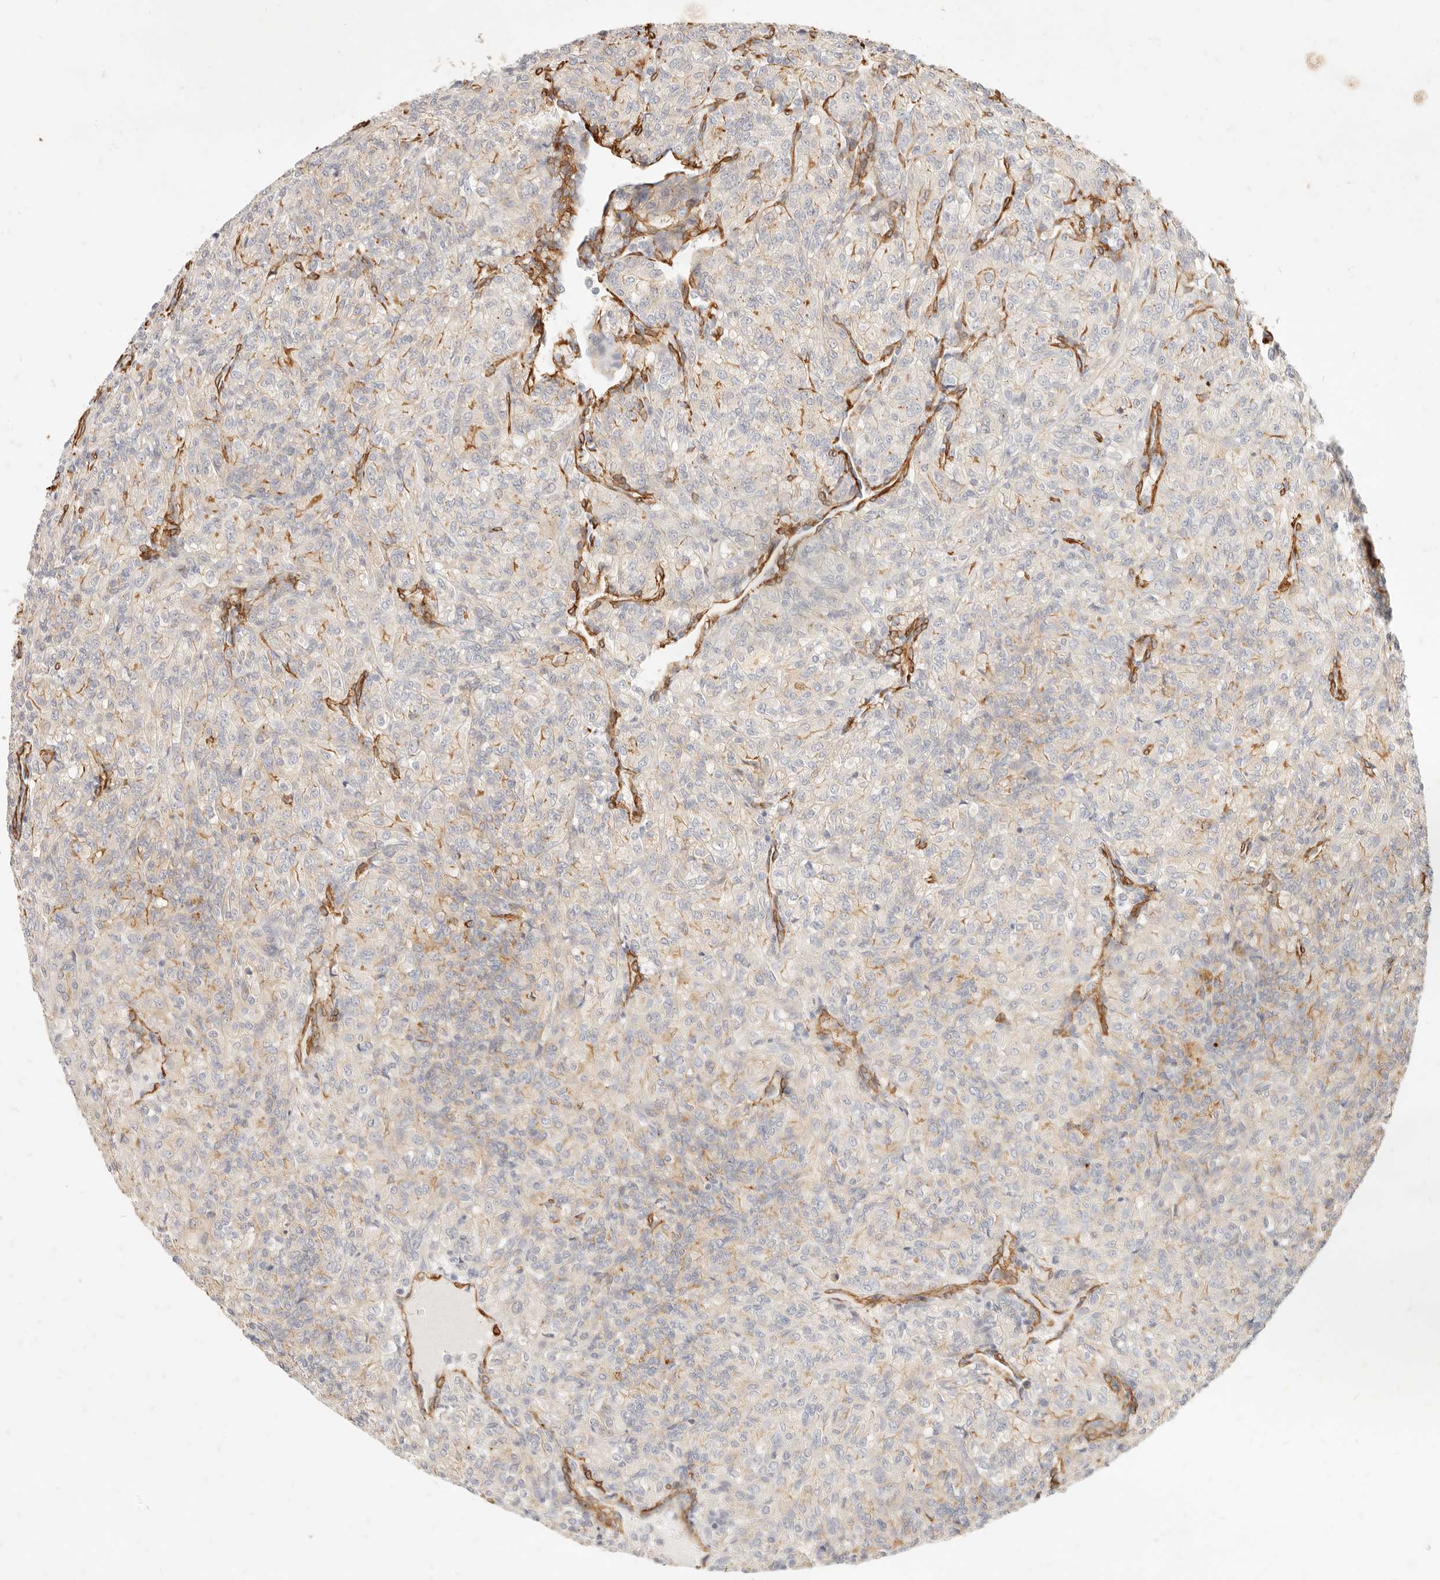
{"staining": {"intensity": "weak", "quantity": "<25%", "location": "cytoplasmic/membranous"}, "tissue": "renal cancer", "cell_type": "Tumor cells", "image_type": "cancer", "snomed": [{"axis": "morphology", "description": "Adenocarcinoma, NOS"}, {"axis": "topography", "description": "Kidney"}], "caption": "IHC of human renal cancer demonstrates no staining in tumor cells.", "gene": "TMTC2", "patient": {"sex": "male", "age": 77}}